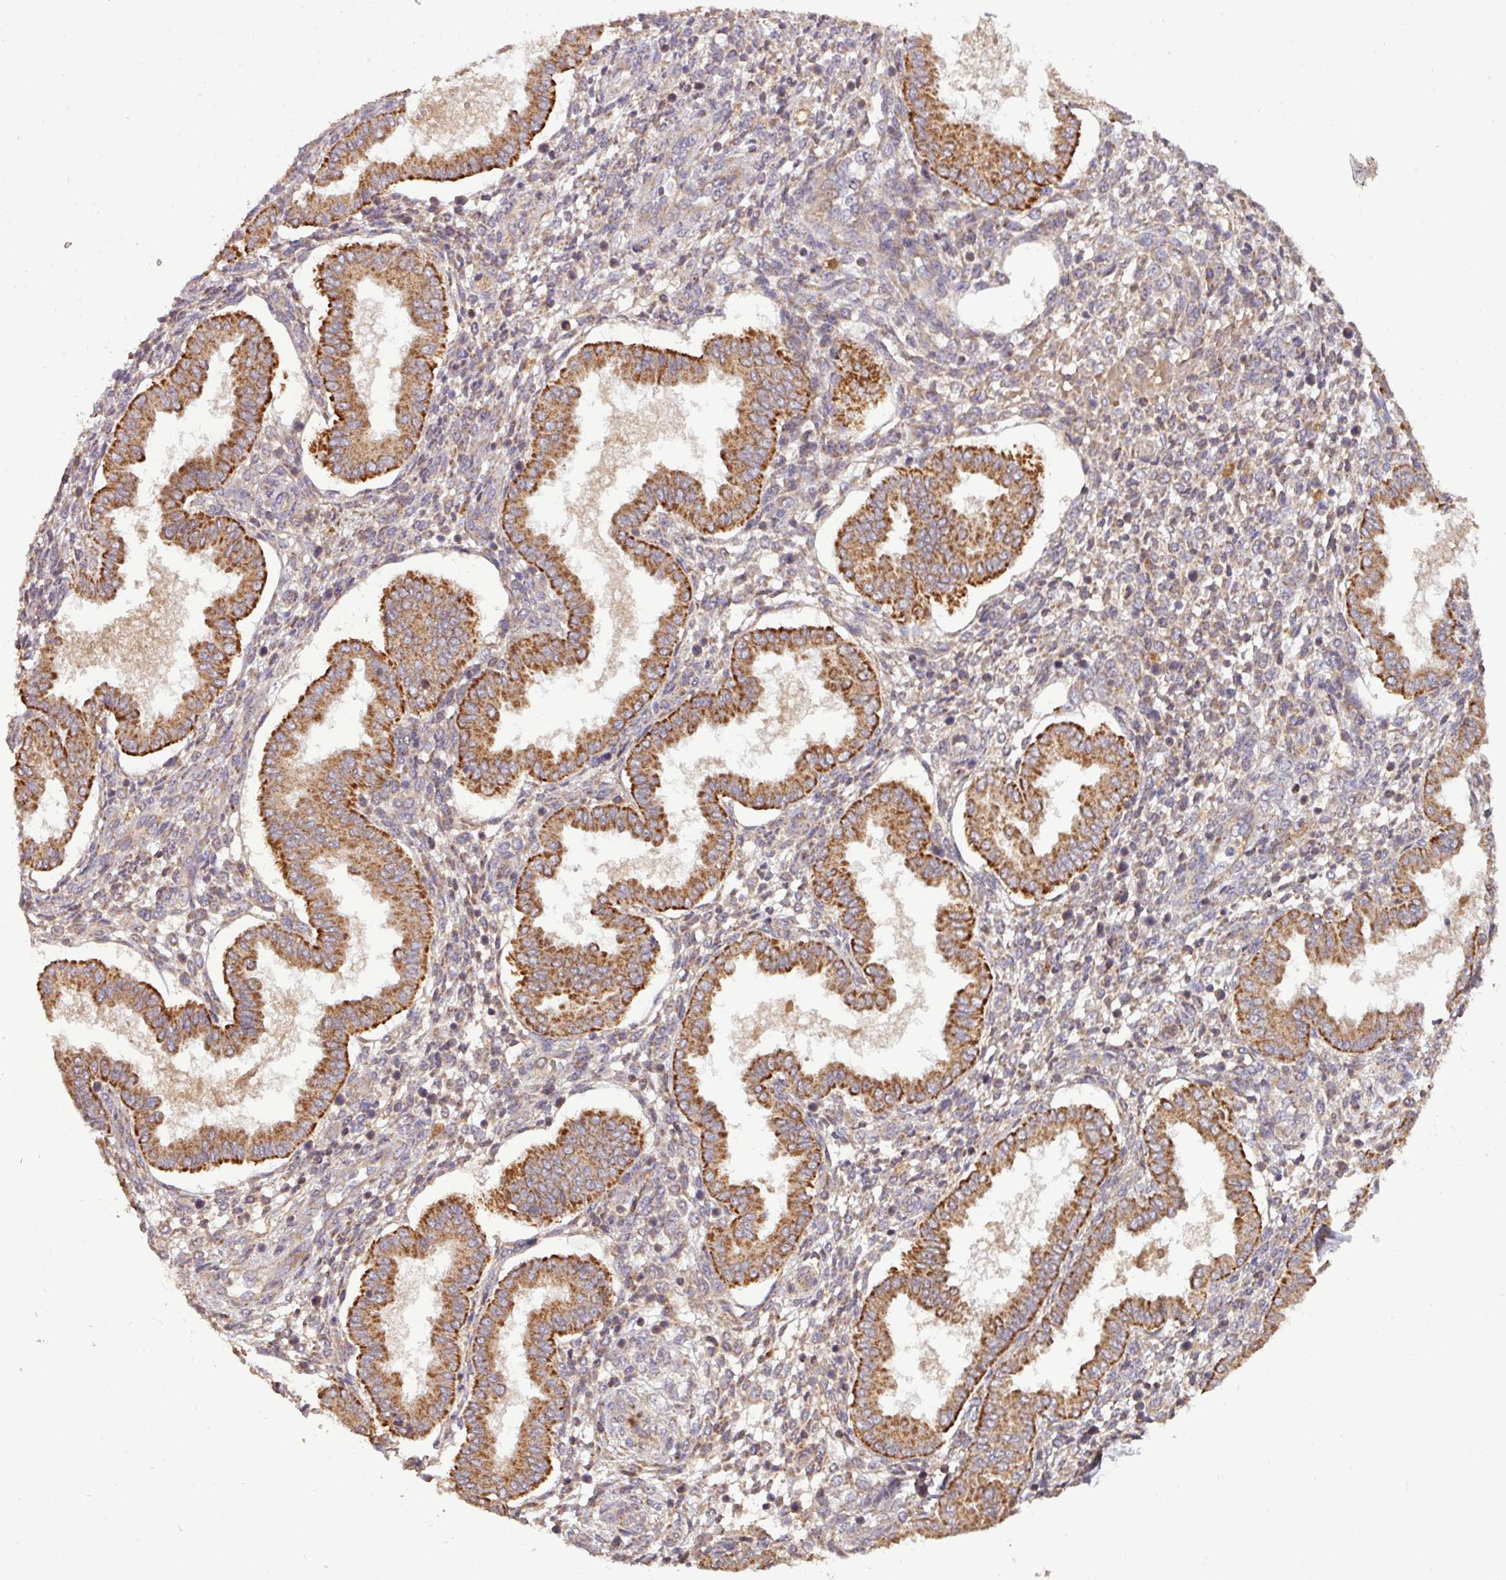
{"staining": {"intensity": "weak", "quantity": "25%-75%", "location": "cytoplasmic/membranous"}, "tissue": "endometrium", "cell_type": "Cells in endometrial stroma", "image_type": "normal", "snomed": [{"axis": "morphology", "description": "Normal tissue, NOS"}, {"axis": "topography", "description": "Endometrium"}], "caption": "A low amount of weak cytoplasmic/membranous positivity is seen in about 25%-75% of cells in endometrial stroma in benign endometrium.", "gene": "YPEL1", "patient": {"sex": "female", "age": 24}}